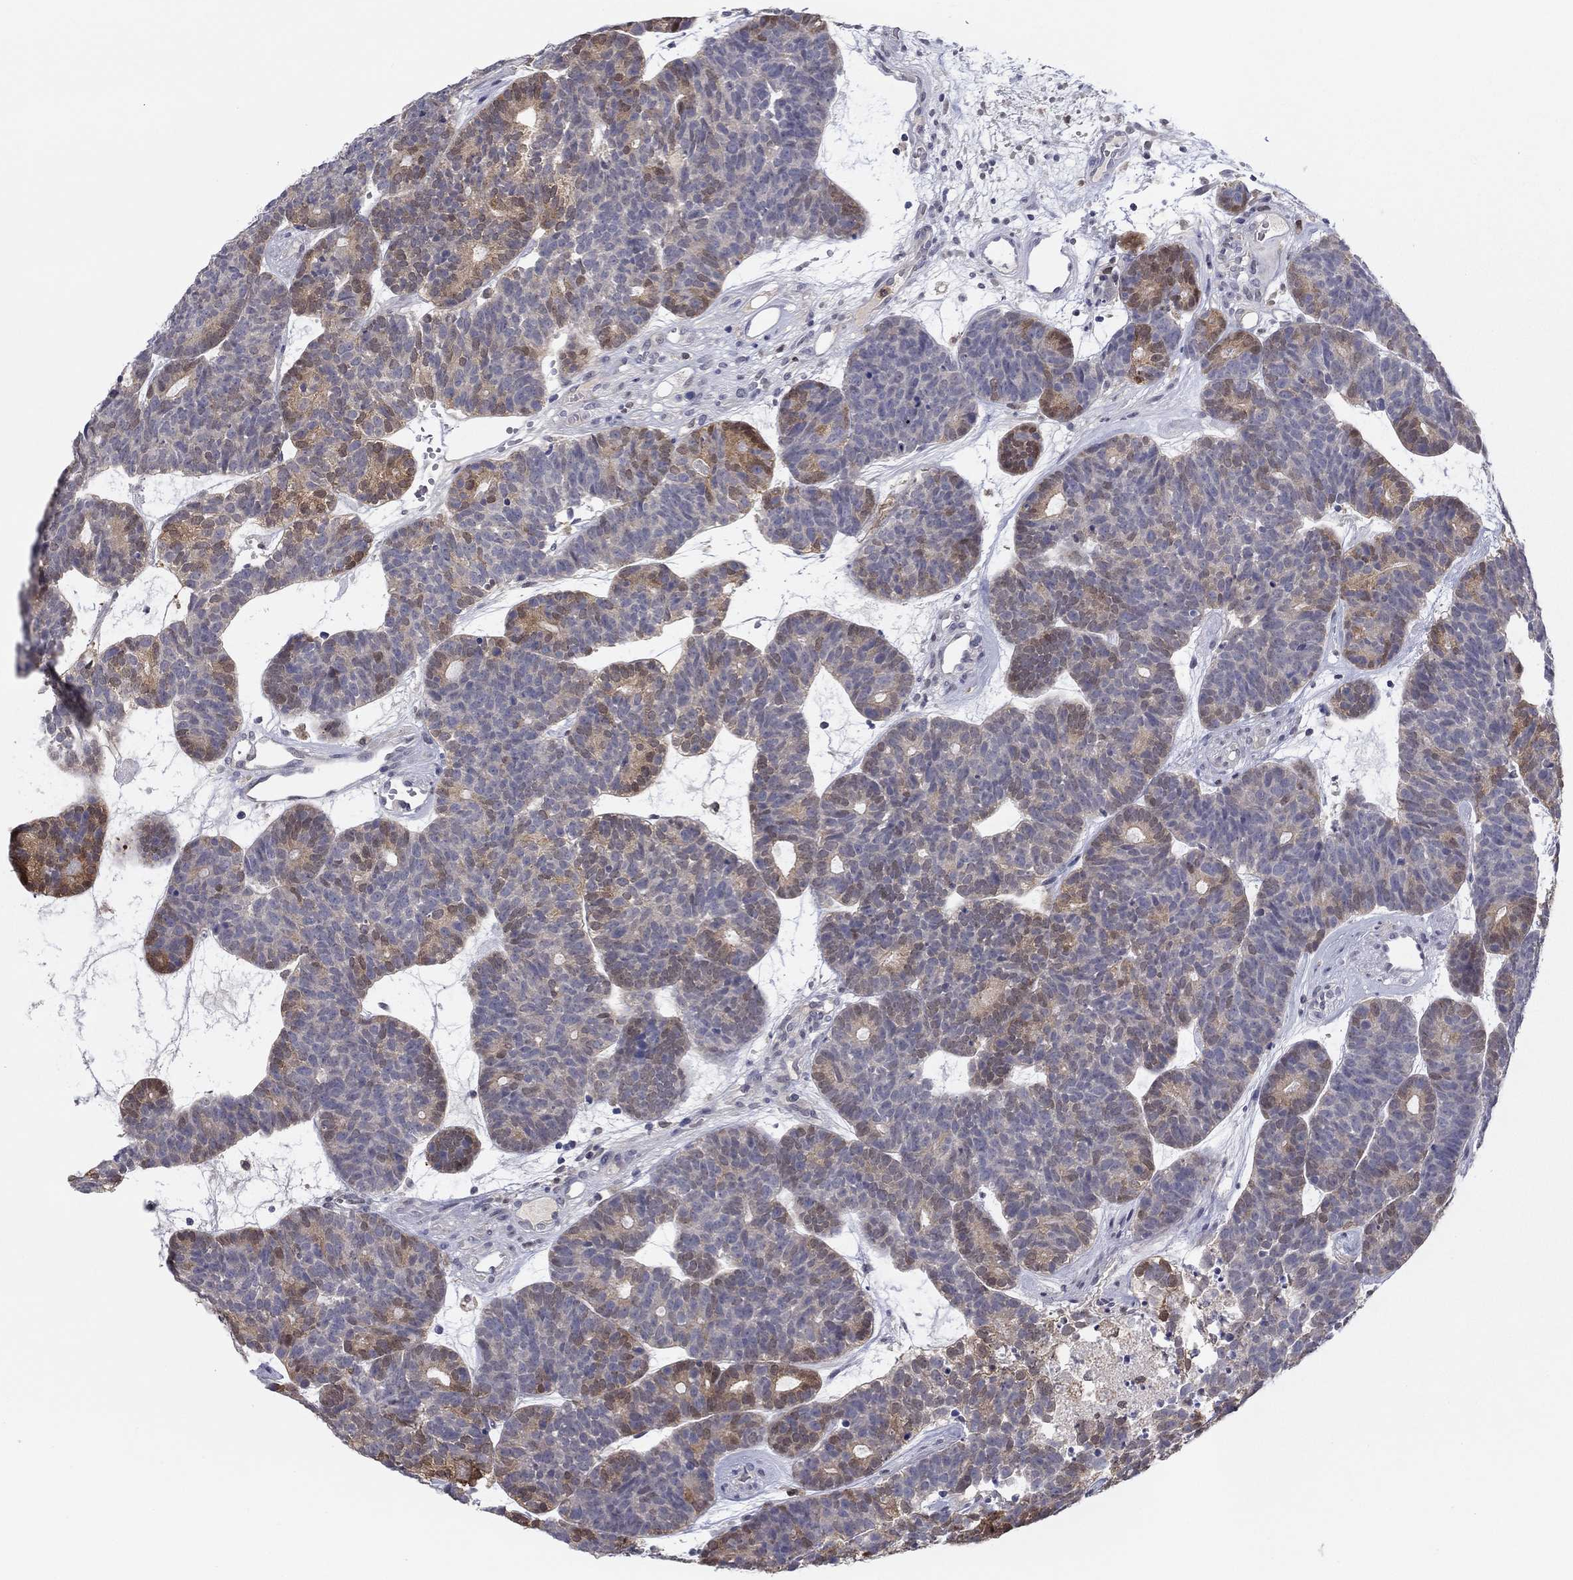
{"staining": {"intensity": "weak", "quantity": "25%-75%", "location": "cytoplasmic/membranous,nuclear"}, "tissue": "head and neck cancer", "cell_type": "Tumor cells", "image_type": "cancer", "snomed": [{"axis": "morphology", "description": "Adenocarcinoma, NOS"}, {"axis": "topography", "description": "Head-Neck"}], "caption": "Tumor cells show weak cytoplasmic/membranous and nuclear positivity in approximately 25%-75% of cells in head and neck adenocarcinoma. The staining was performed using DAB, with brown indicating positive protein expression. Nuclei are stained blue with hematoxylin.", "gene": "PDXK", "patient": {"sex": "female", "age": 81}}